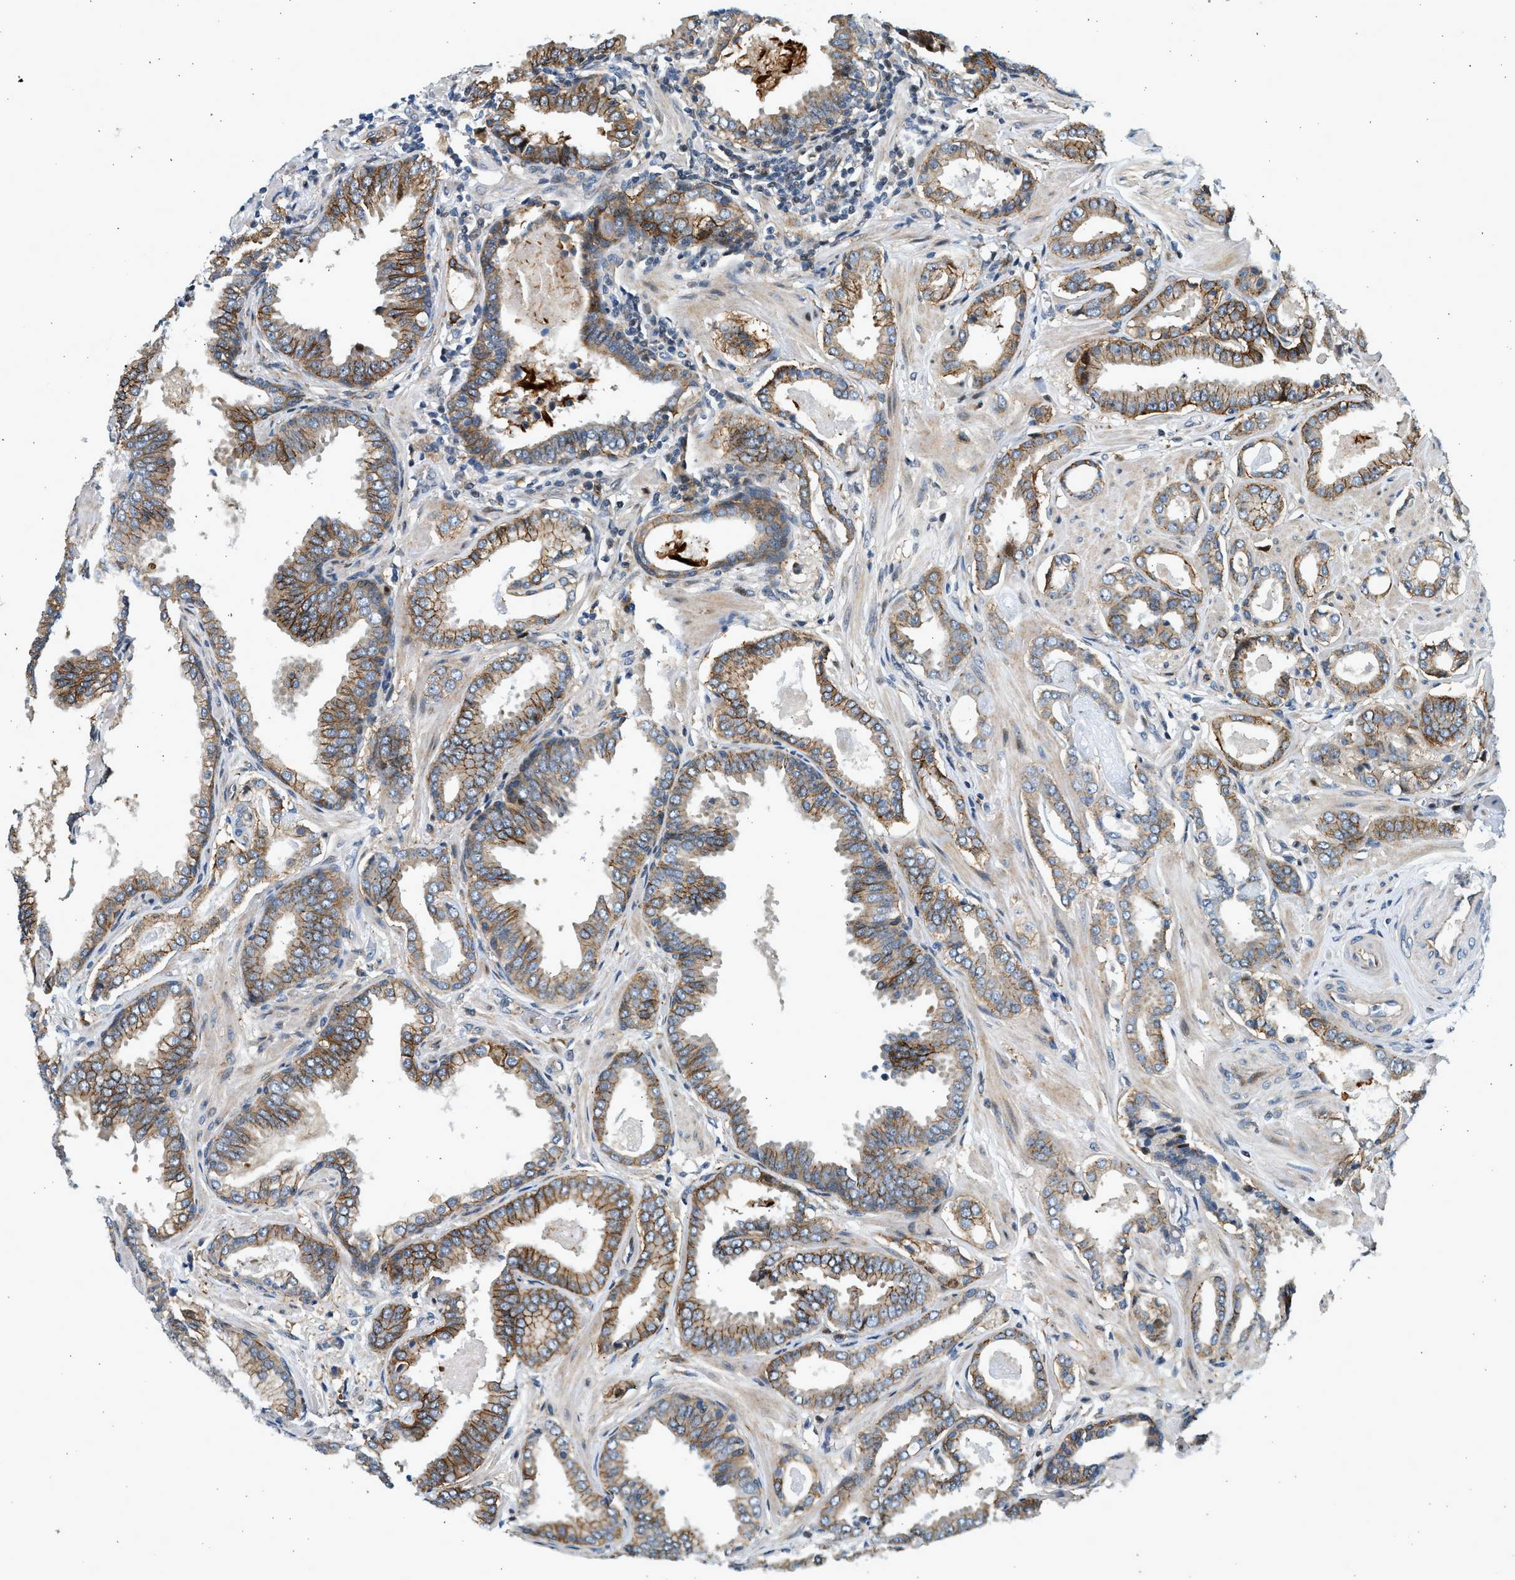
{"staining": {"intensity": "moderate", "quantity": ">75%", "location": "cytoplasmic/membranous"}, "tissue": "prostate cancer", "cell_type": "Tumor cells", "image_type": "cancer", "snomed": [{"axis": "morphology", "description": "Adenocarcinoma, Low grade"}, {"axis": "topography", "description": "Prostate"}], "caption": "Brown immunohistochemical staining in human low-grade adenocarcinoma (prostate) exhibits moderate cytoplasmic/membranous staining in about >75% of tumor cells.", "gene": "NRSN2", "patient": {"sex": "male", "age": 53}}